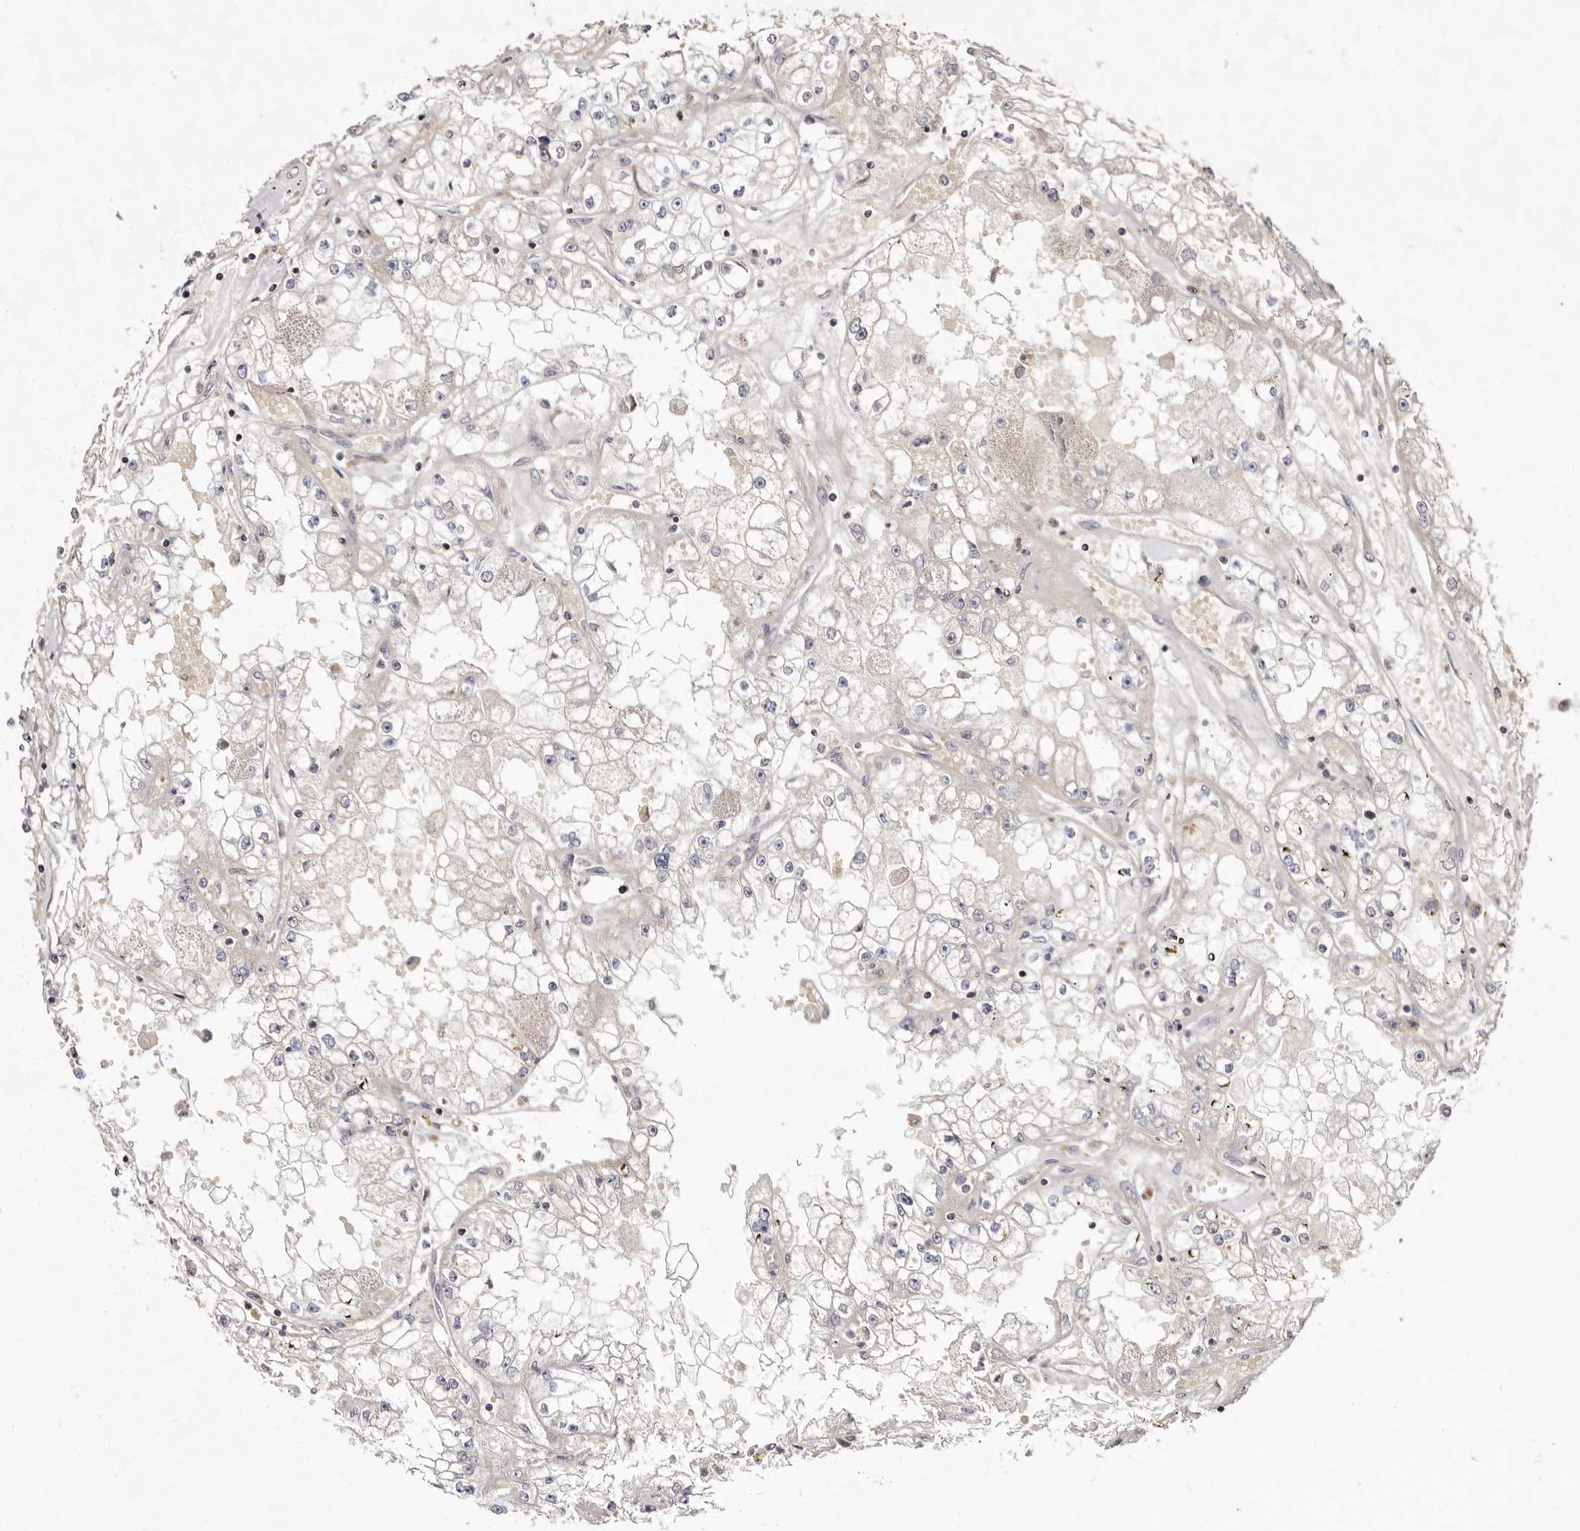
{"staining": {"intensity": "negative", "quantity": "none", "location": "none"}, "tissue": "renal cancer", "cell_type": "Tumor cells", "image_type": "cancer", "snomed": [{"axis": "morphology", "description": "Adenocarcinoma, NOS"}, {"axis": "topography", "description": "Kidney"}], "caption": "Tumor cells are negative for protein expression in human renal cancer.", "gene": "SLC25A20", "patient": {"sex": "male", "age": 56}}